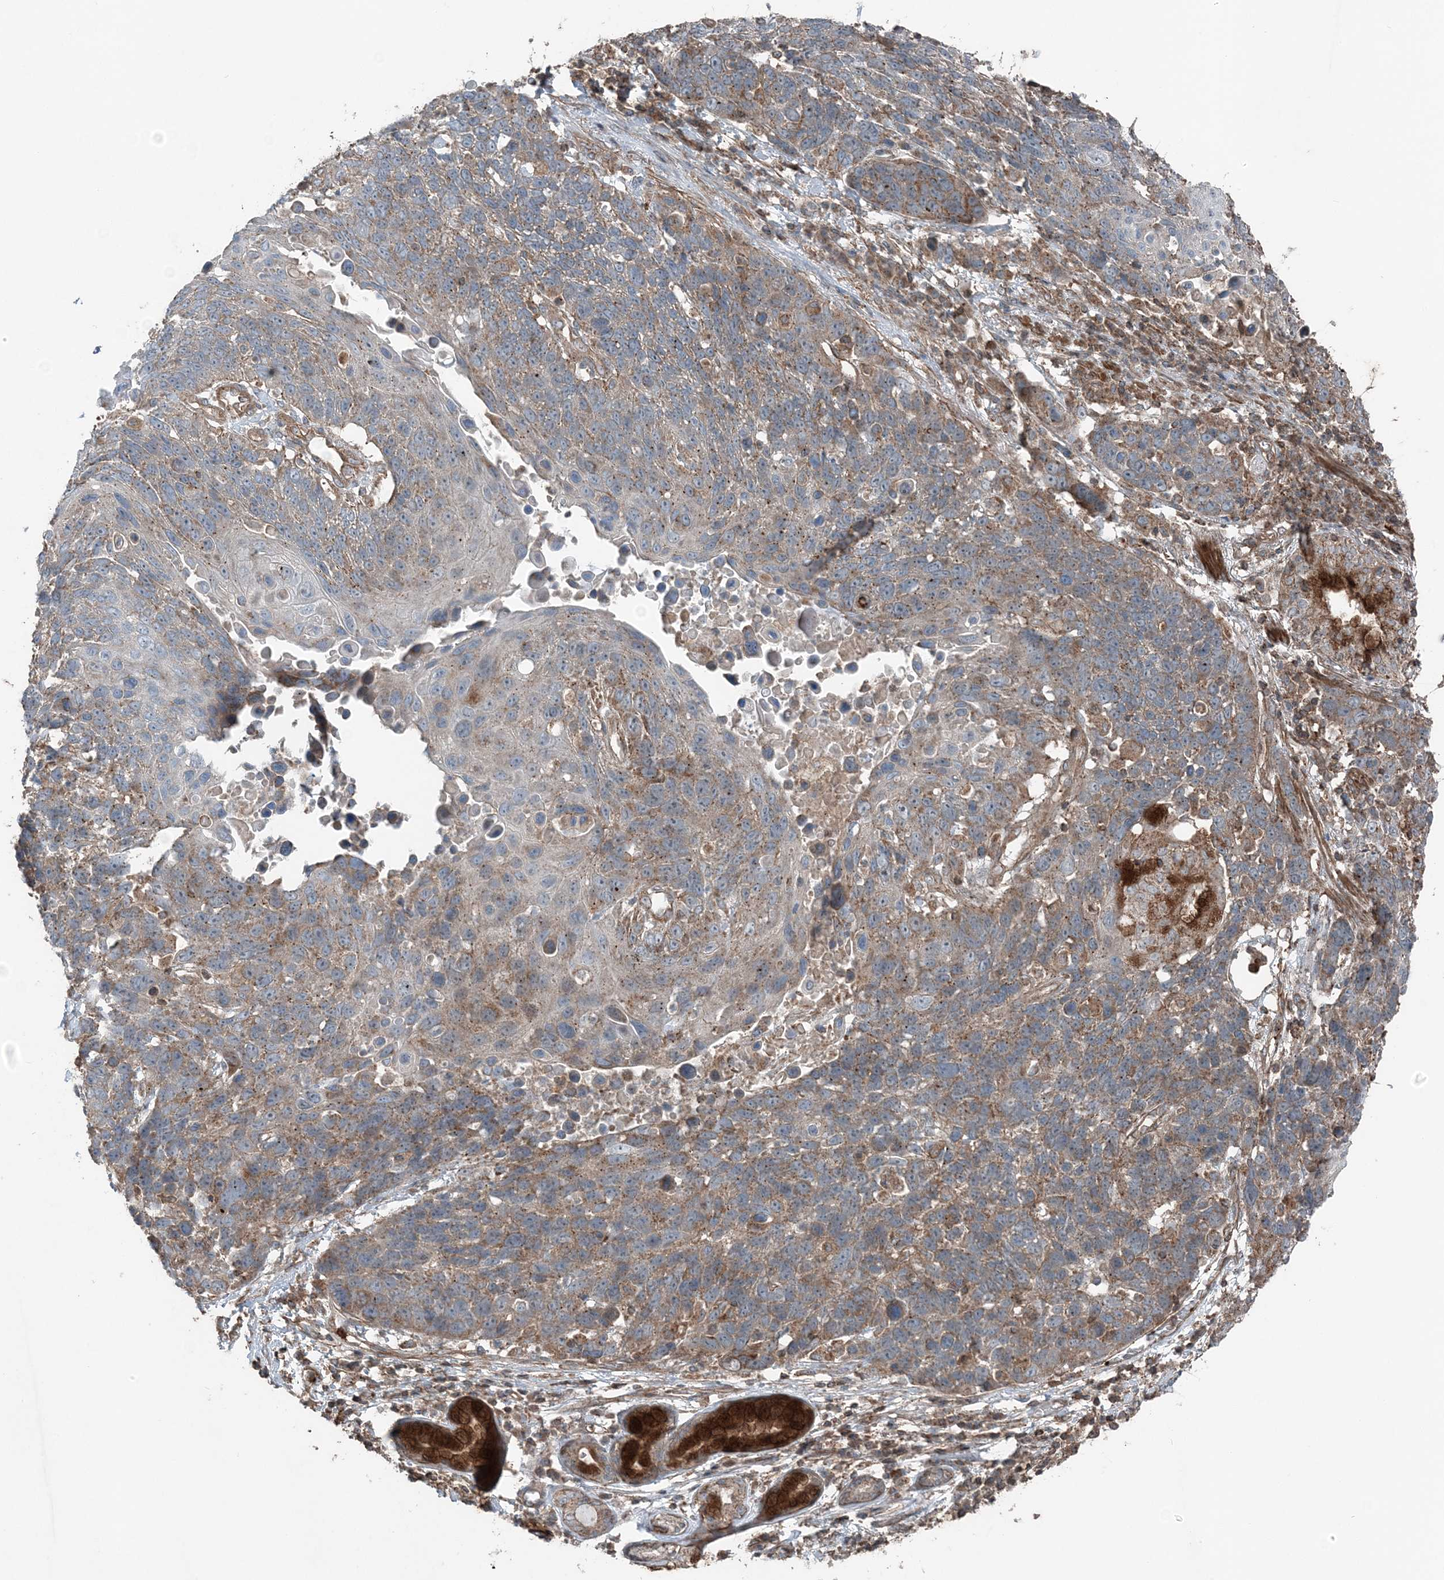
{"staining": {"intensity": "moderate", "quantity": ">75%", "location": "cytoplasmic/membranous"}, "tissue": "lung cancer", "cell_type": "Tumor cells", "image_type": "cancer", "snomed": [{"axis": "morphology", "description": "Squamous cell carcinoma, NOS"}, {"axis": "topography", "description": "Lung"}], "caption": "DAB immunohistochemical staining of lung cancer shows moderate cytoplasmic/membranous protein expression in approximately >75% of tumor cells. (DAB = brown stain, brightfield microscopy at high magnification).", "gene": "KY", "patient": {"sex": "male", "age": 66}}